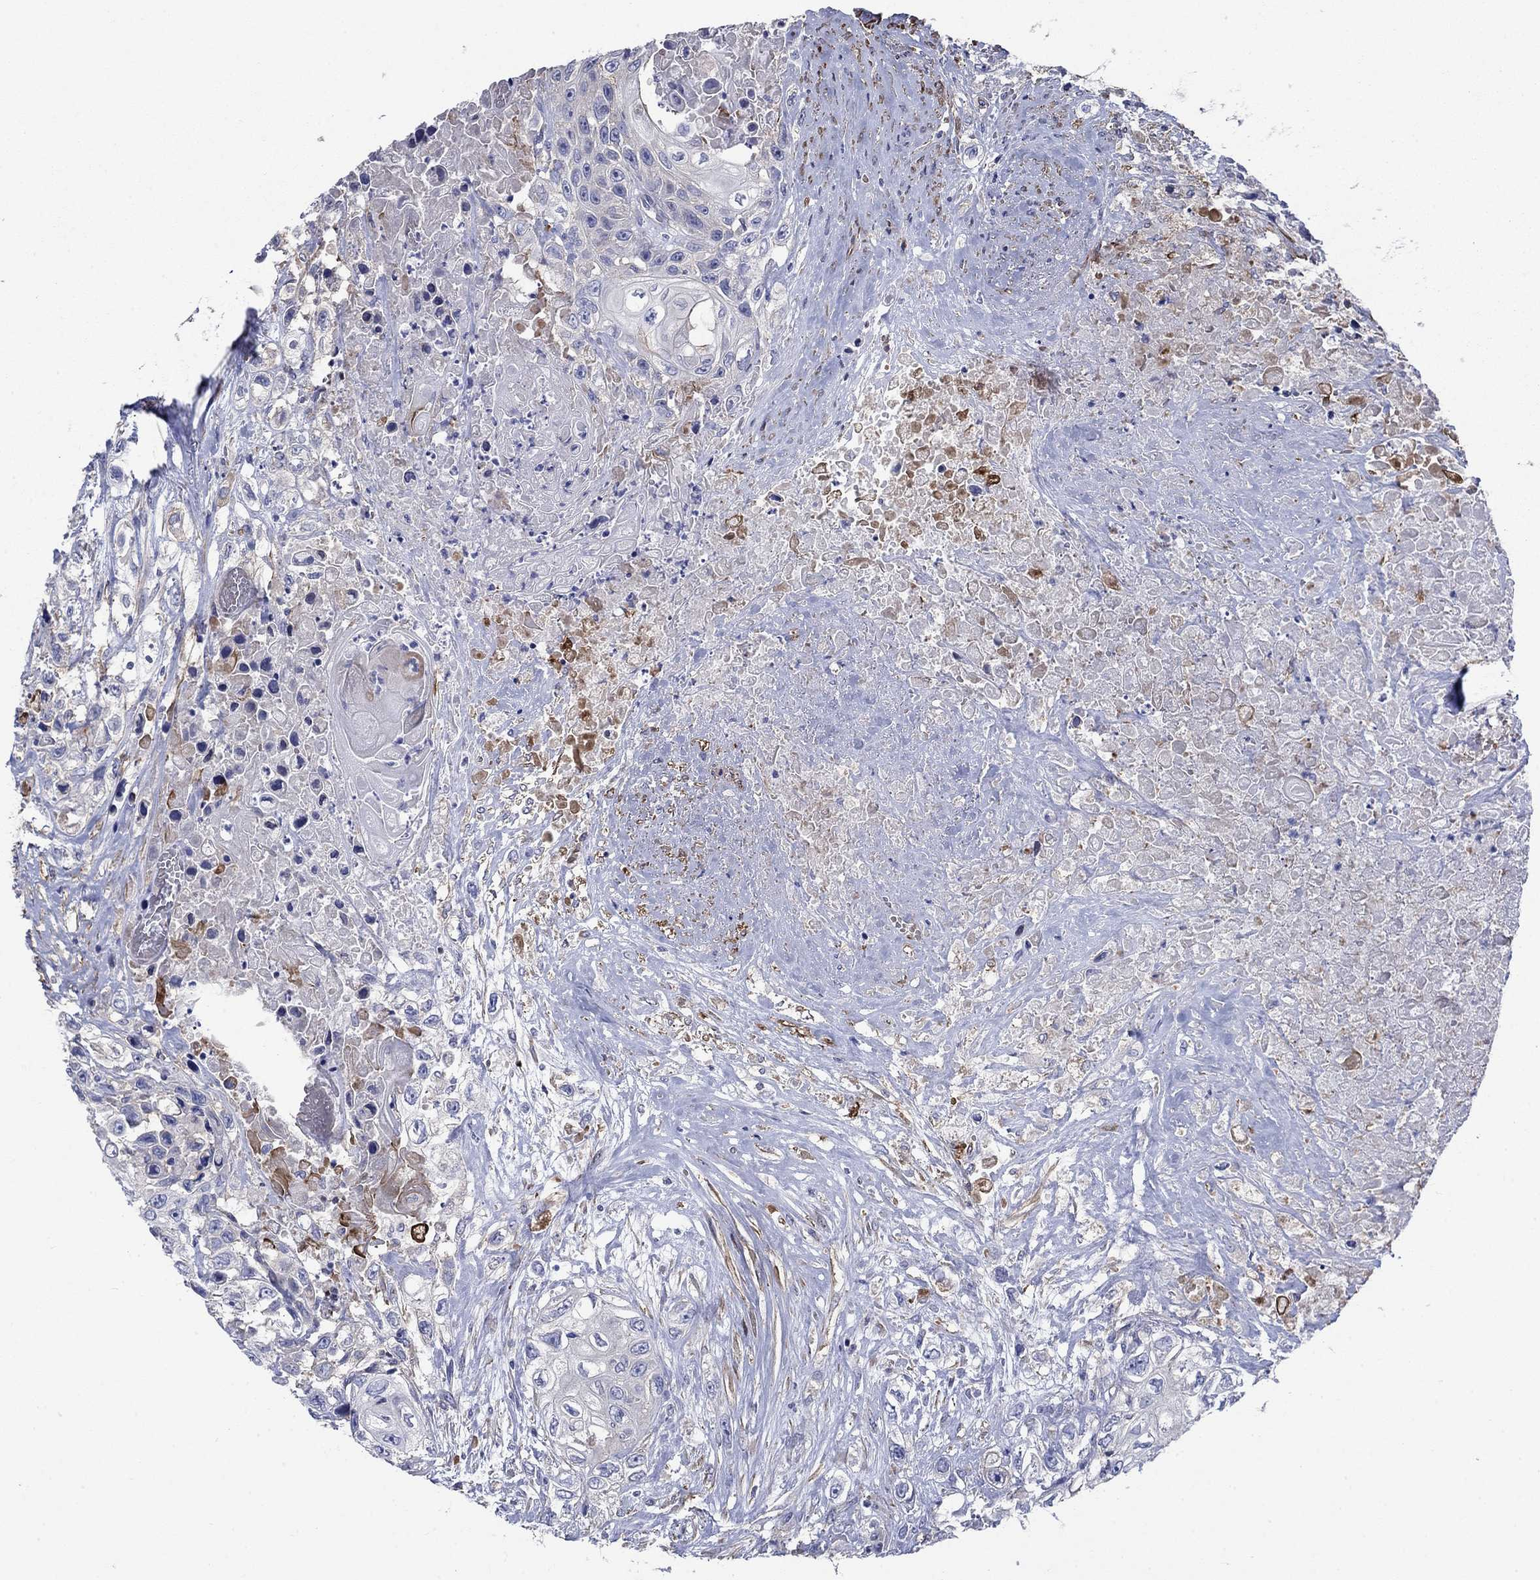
{"staining": {"intensity": "negative", "quantity": "none", "location": "none"}, "tissue": "urothelial cancer", "cell_type": "Tumor cells", "image_type": "cancer", "snomed": [{"axis": "morphology", "description": "Urothelial carcinoma, High grade"}, {"axis": "topography", "description": "Urinary bladder"}], "caption": "This photomicrograph is of urothelial cancer stained with immunohistochemistry to label a protein in brown with the nuclei are counter-stained blue. There is no staining in tumor cells. The staining is performed using DAB (3,3'-diaminobenzidine) brown chromogen with nuclei counter-stained in using hematoxylin.", "gene": "FLNC", "patient": {"sex": "female", "age": 56}}